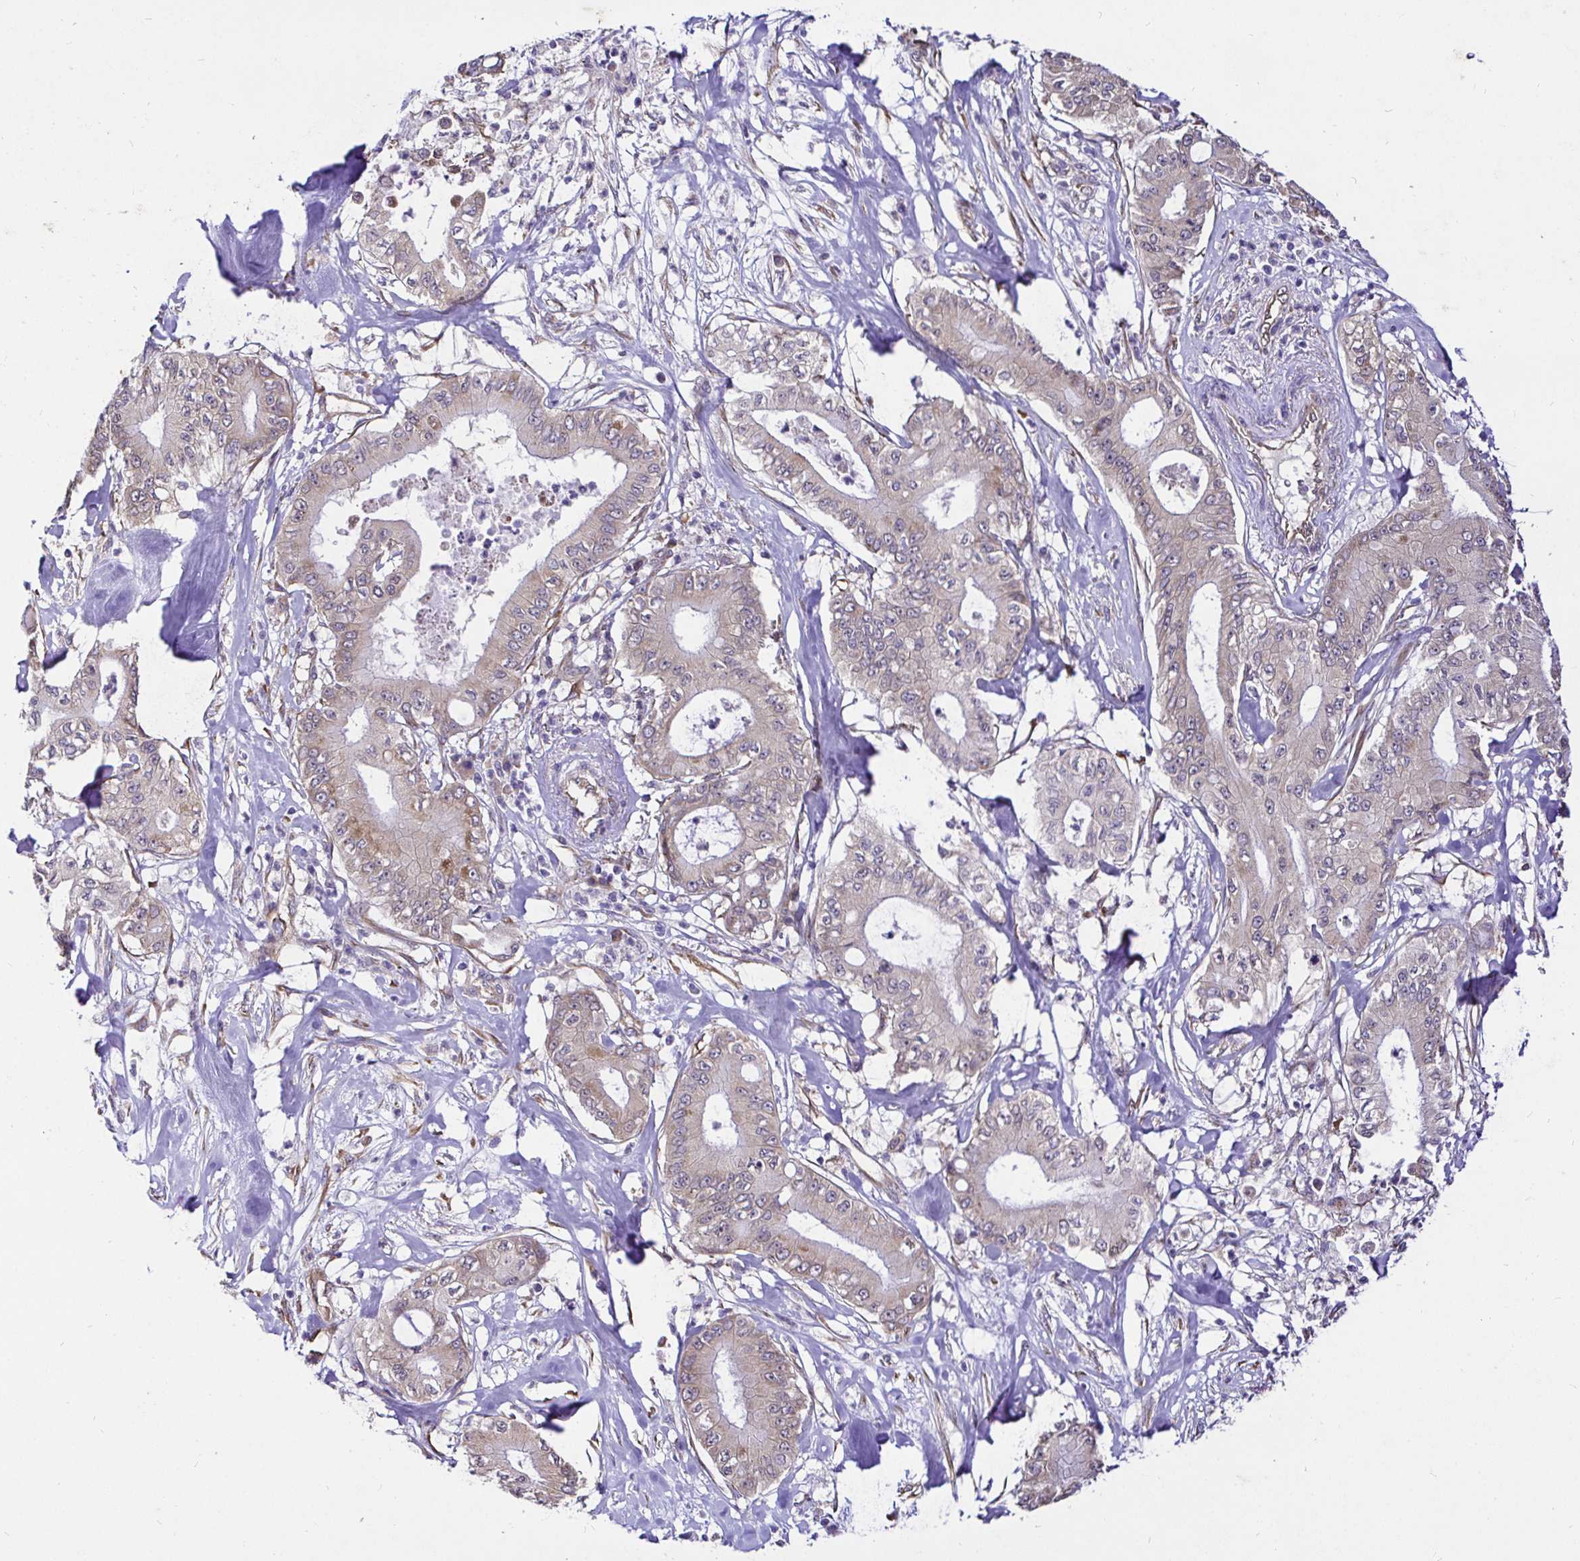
{"staining": {"intensity": "weak", "quantity": "<25%", "location": "cytoplasmic/membranous"}, "tissue": "pancreatic cancer", "cell_type": "Tumor cells", "image_type": "cancer", "snomed": [{"axis": "morphology", "description": "Adenocarcinoma, NOS"}, {"axis": "topography", "description": "Pancreas"}], "caption": "A high-resolution image shows immunohistochemistry staining of pancreatic cancer, which shows no significant expression in tumor cells.", "gene": "CCDC122", "patient": {"sex": "male", "age": 71}}